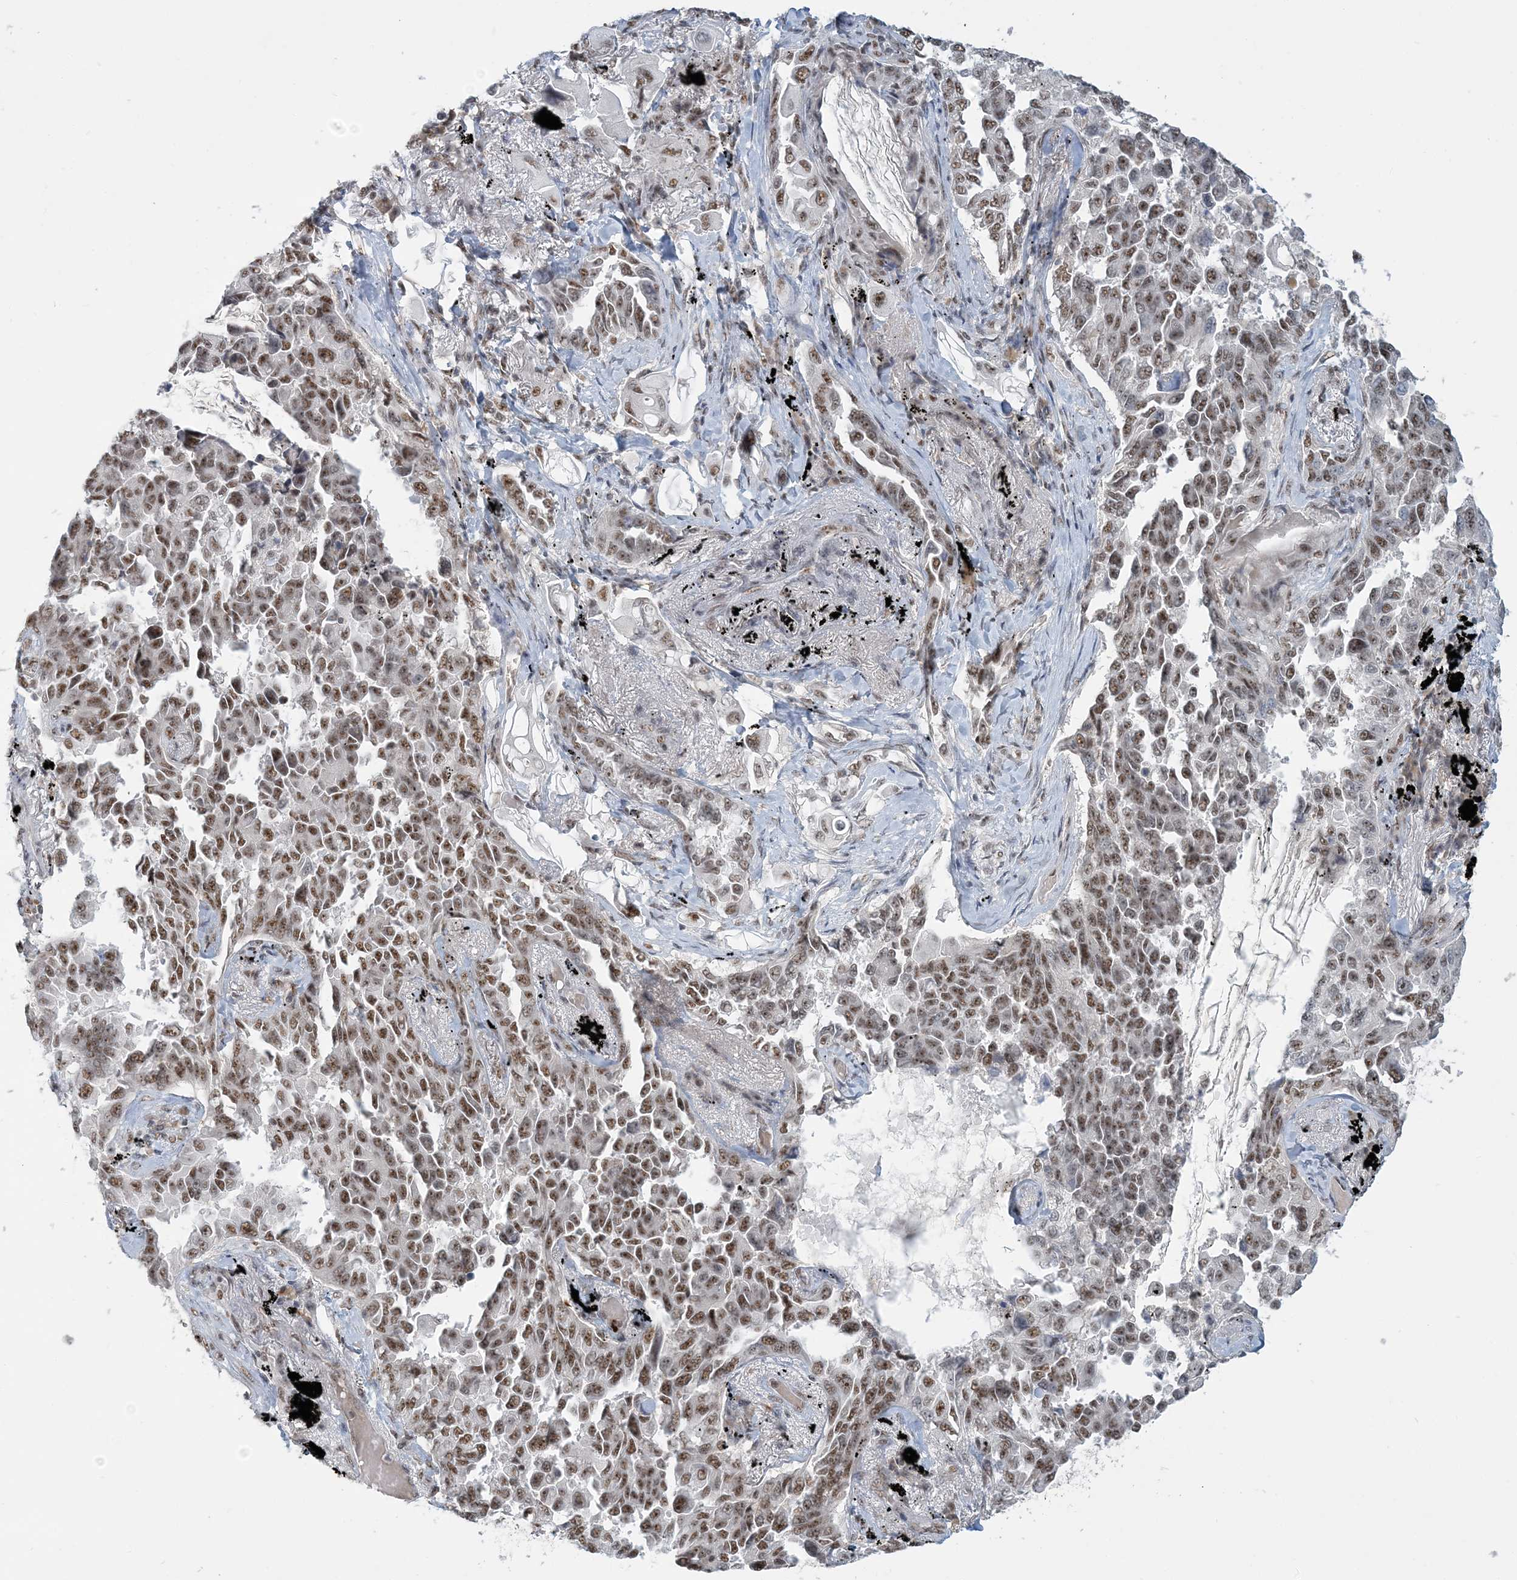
{"staining": {"intensity": "moderate", "quantity": ">75%", "location": "nuclear"}, "tissue": "lung cancer", "cell_type": "Tumor cells", "image_type": "cancer", "snomed": [{"axis": "morphology", "description": "Adenocarcinoma, NOS"}, {"axis": "topography", "description": "Lung"}], "caption": "Protein expression analysis of lung cancer (adenocarcinoma) displays moderate nuclear staining in approximately >75% of tumor cells.", "gene": "PLRG1", "patient": {"sex": "female", "age": 67}}